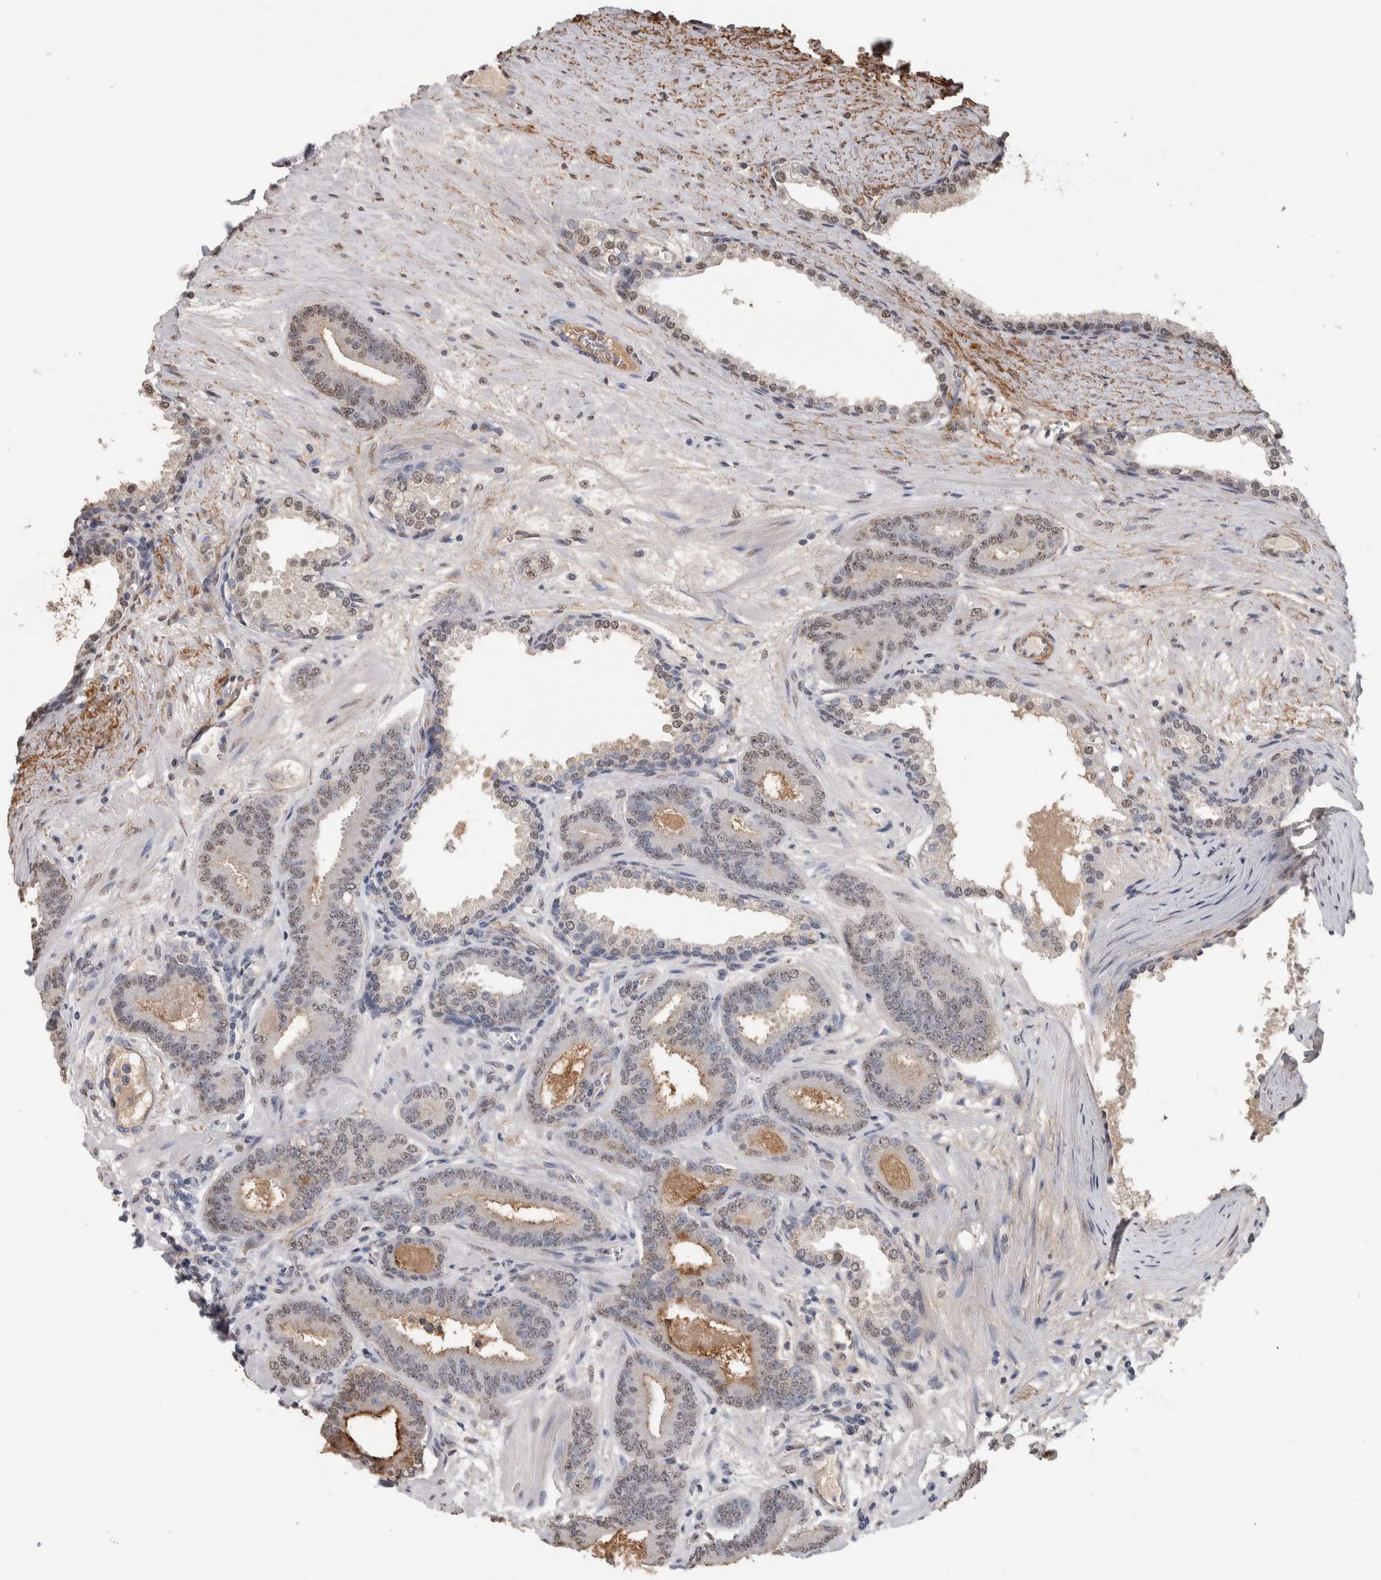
{"staining": {"intensity": "weak", "quantity": "25%-75%", "location": "cytoplasmic/membranous,nuclear"}, "tissue": "prostate cancer", "cell_type": "Tumor cells", "image_type": "cancer", "snomed": [{"axis": "morphology", "description": "Adenocarcinoma, Low grade"}, {"axis": "topography", "description": "Prostate"}], "caption": "Weak cytoplasmic/membranous and nuclear staining for a protein is appreciated in about 25%-75% of tumor cells of prostate adenocarcinoma (low-grade) using immunohistochemistry.", "gene": "LTBP1", "patient": {"sex": "male", "age": 62}}